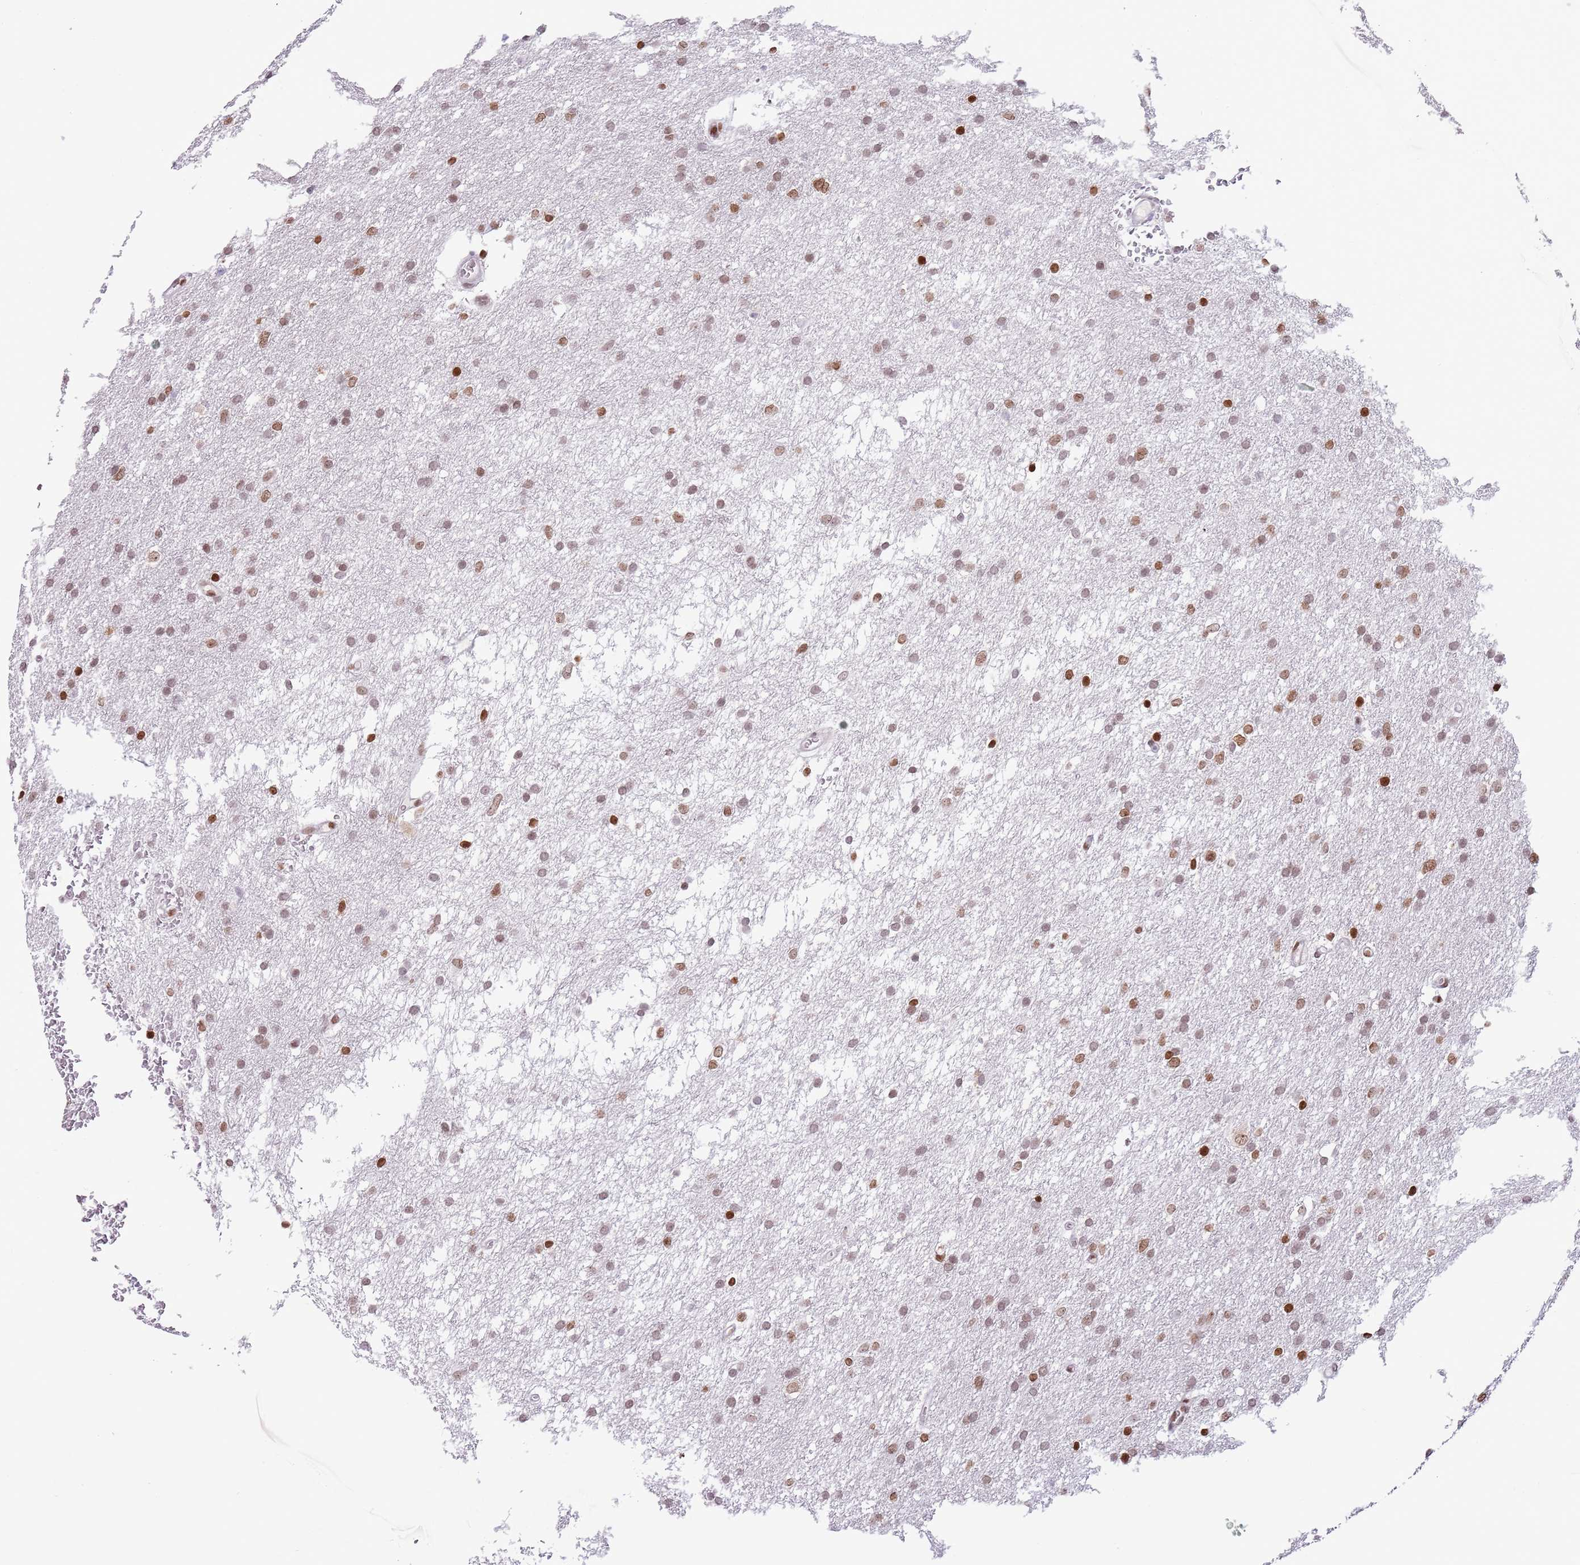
{"staining": {"intensity": "moderate", "quantity": ">75%", "location": "nuclear"}, "tissue": "glioma", "cell_type": "Tumor cells", "image_type": "cancer", "snomed": [{"axis": "morphology", "description": "Glioma, malignant, High grade"}, {"axis": "topography", "description": "Cerebral cortex"}], "caption": "DAB (3,3'-diaminobenzidine) immunohistochemical staining of human high-grade glioma (malignant) displays moderate nuclear protein positivity in approximately >75% of tumor cells.", "gene": "SELENOH", "patient": {"sex": "female", "age": 36}}